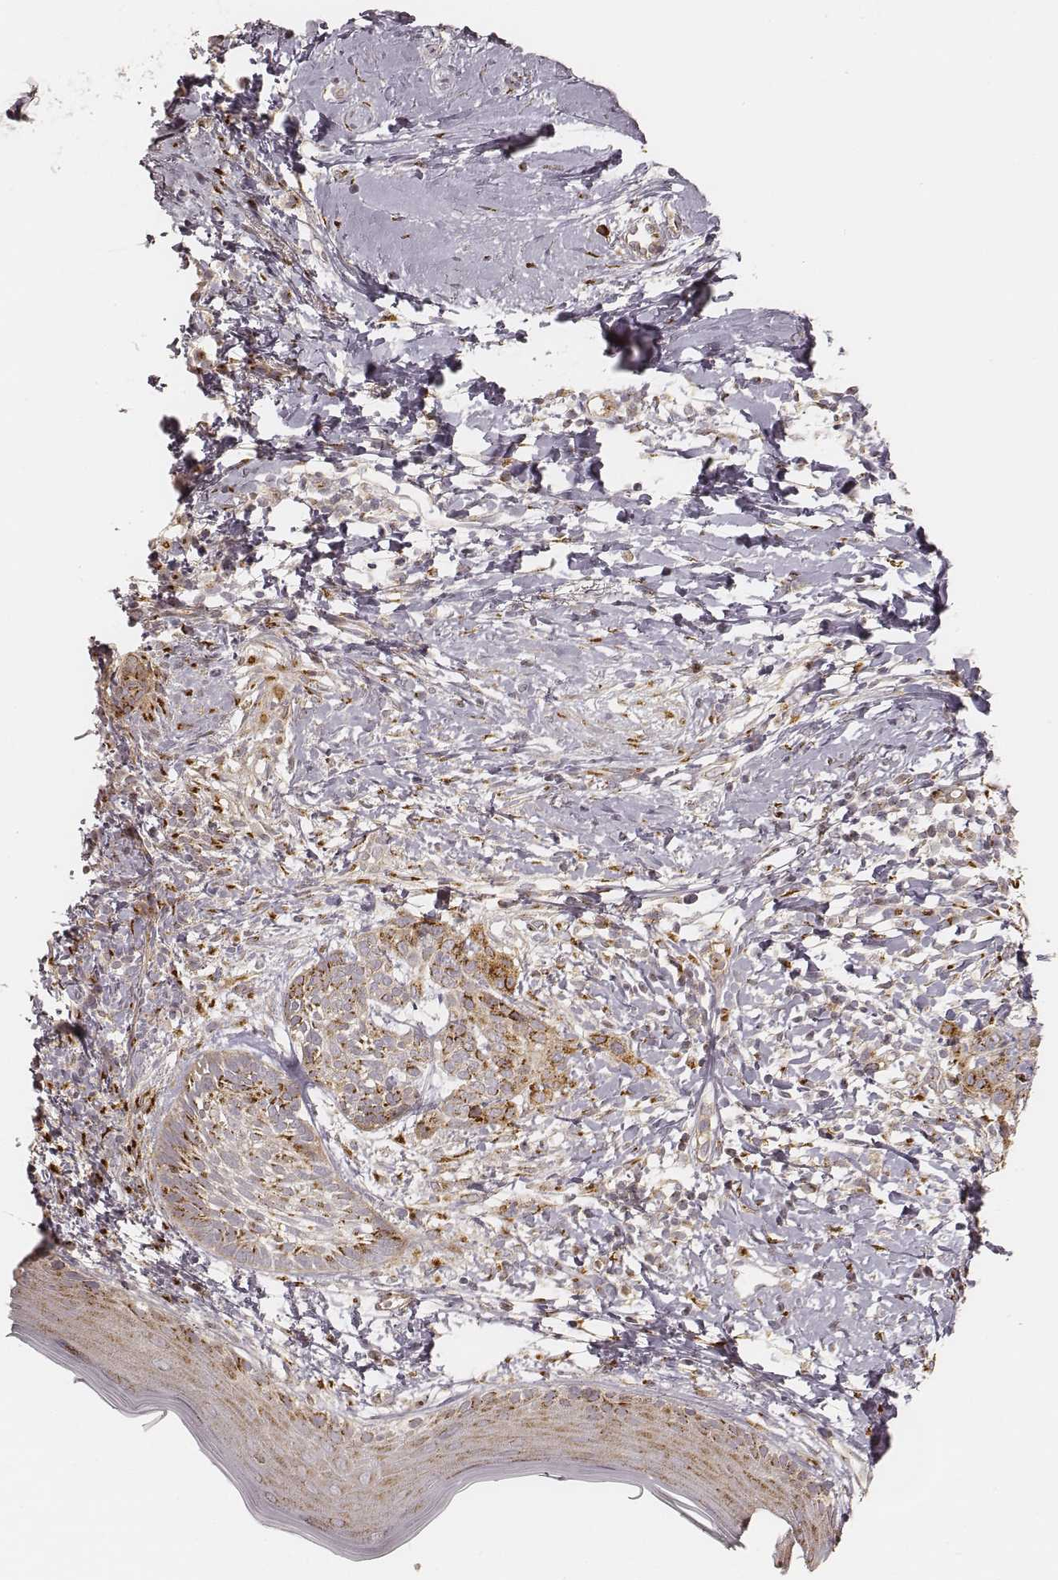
{"staining": {"intensity": "moderate", "quantity": "25%-75%", "location": "cytoplasmic/membranous"}, "tissue": "skin cancer", "cell_type": "Tumor cells", "image_type": "cancer", "snomed": [{"axis": "morphology", "description": "Normal tissue, NOS"}, {"axis": "morphology", "description": "Basal cell carcinoma"}, {"axis": "topography", "description": "Skin"}], "caption": "The histopathology image reveals a brown stain indicating the presence of a protein in the cytoplasmic/membranous of tumor cells in skin cancer (basal cell carcinoma).", "gene": "GORASP2", "patient": {"sex": "male", "age": 84}}